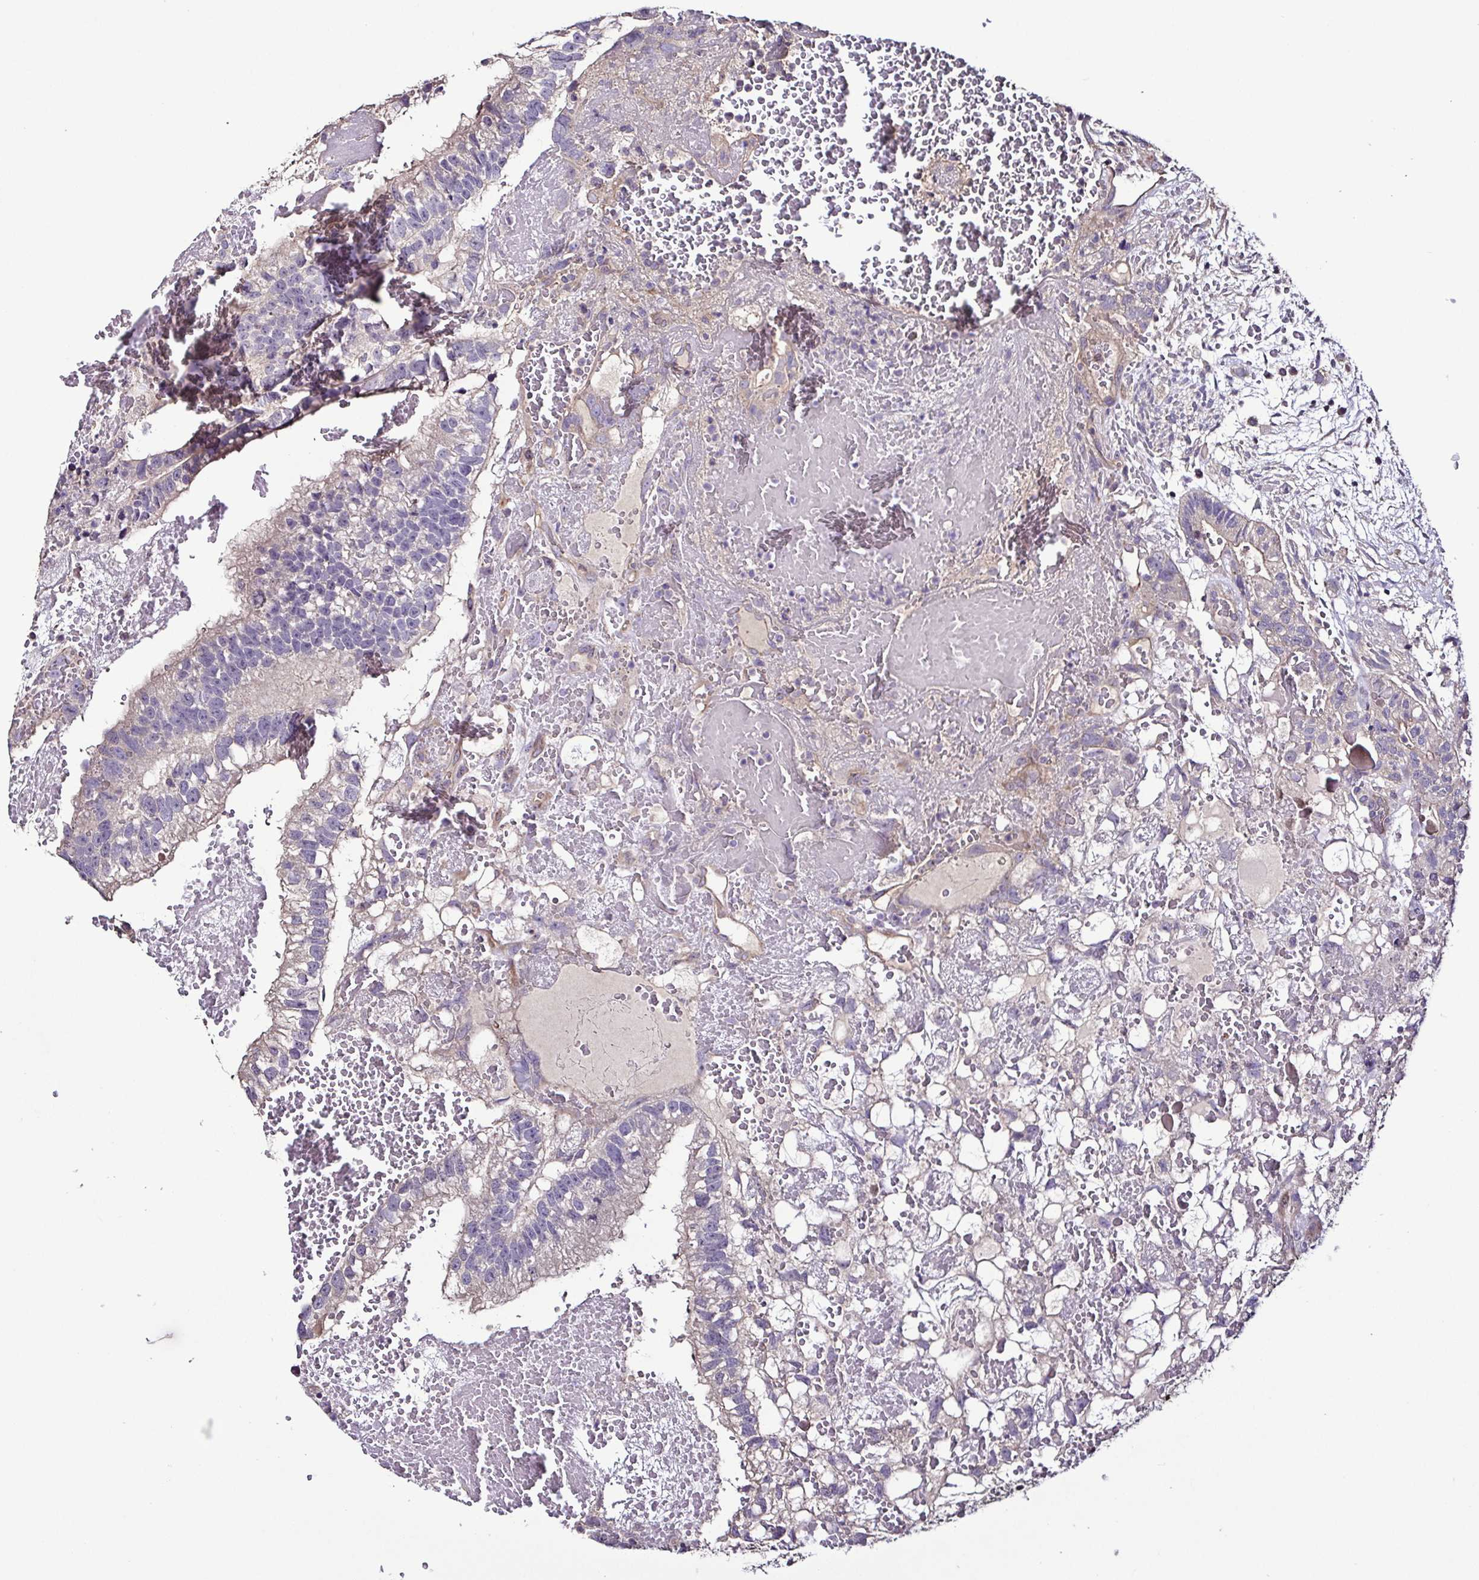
{"staining": {"intensity": "negative", "quantity": "none", "location": "none"}, "tissue": "testis cancer", "cell_type": "Tumor cells", "image_type": "cancer", "snomed": [{"axis": "morphology", "description": "Normal tissue, NOS"}, {"axis": "morphology", "description": "Carcinoma, Embryonal, NOS"}, {"axis": "topography", "description": "Testis"}], "caption": "IHC of human testis cancer (embryonal carcinoma) displays no staining in tumor cells.", "gene": "LMOD2", "patient": {"sex": "male", "age": 32}}